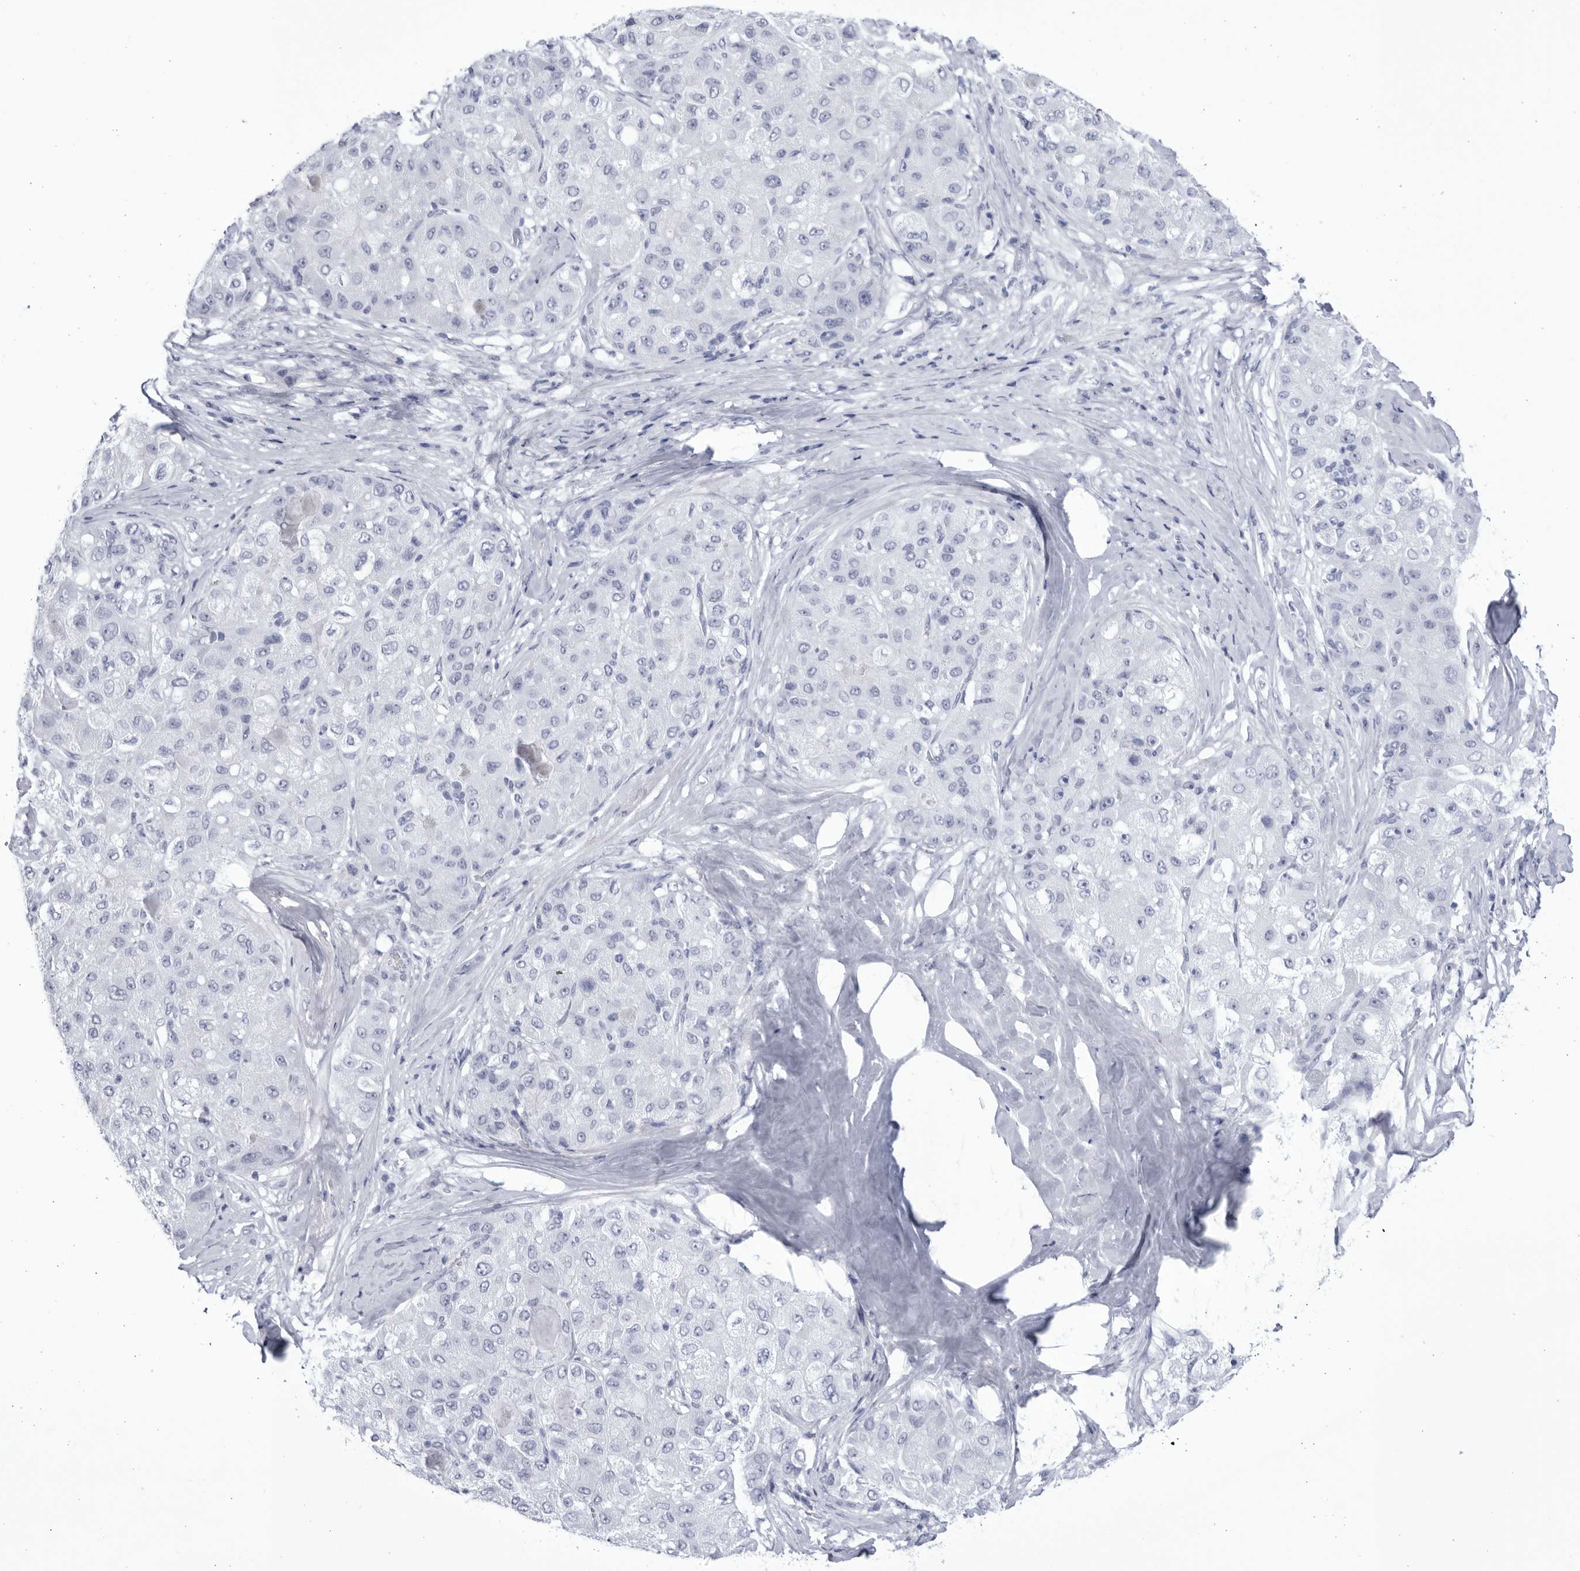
{"staining": {"intensity": "negative", "quantity": "none", "location": "none"}, "tissue": "liver cancer", "cell_type": "Tumor cells", "image_type": "cancer", "snomed": [{"axis": "morphology", "description": "Carcinoma, Hepatocellular, NOS"}, {"axis": "topography", "description": "Liver"}], "caption": "A high-resolution micrograph shows immunohistochemistry staining of hepatocellular carcinoma (liver), which displays no significant positivity in tumor cells.", "gene": "CCDC181", "patient": {"sex": "male", "age": 80}}